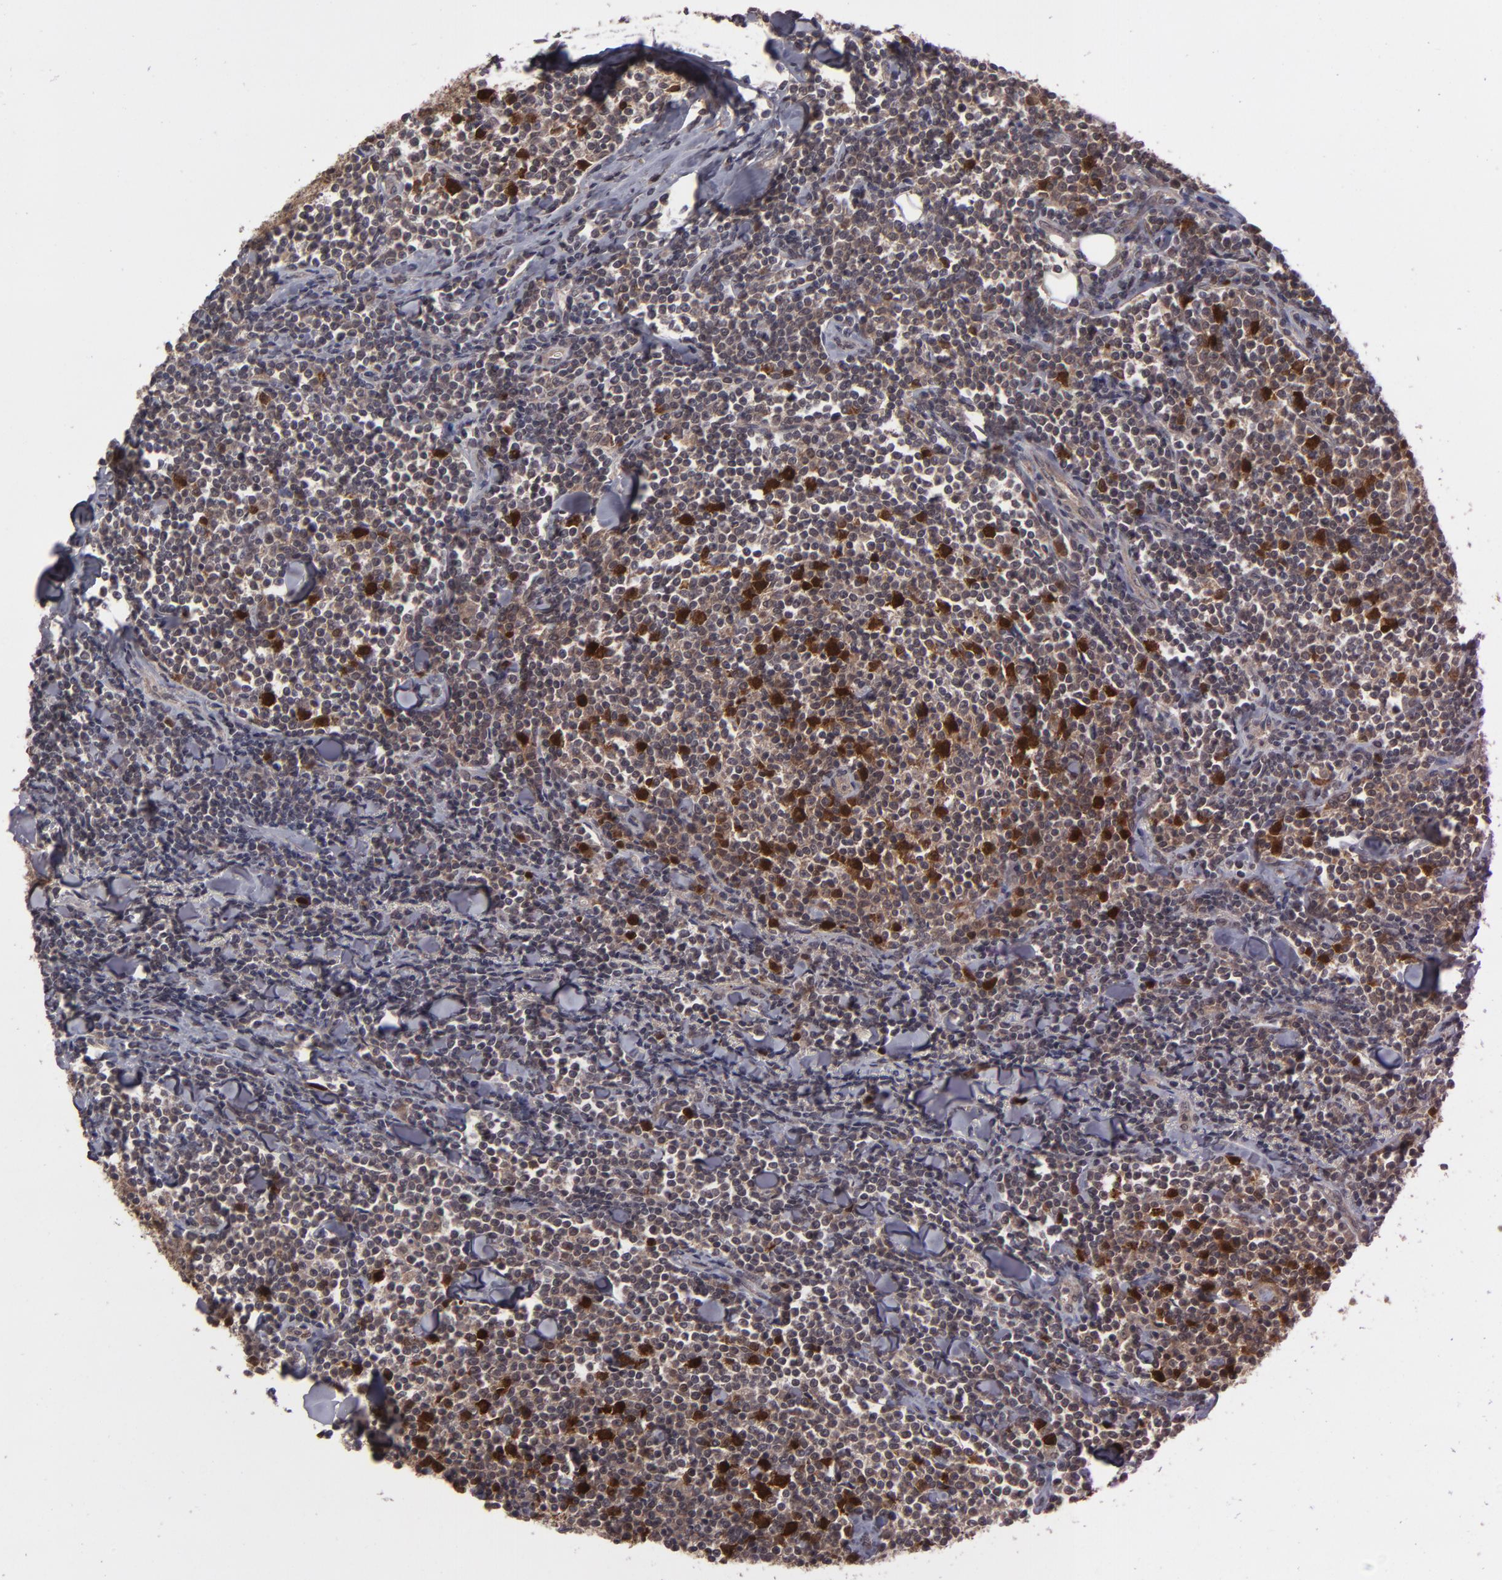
{"staining": {"intensity": "moderate", "quantity": ">75%", "location": "cytoplasmic/membranous,nuclear"}, "tissue": "lymphoma", "cell_type": "Tumor cells", "image_type": "cancer", "snomed": [{"axis": "morphology", "description": "Malignant lymphoma, non-Hodgkin's type, Low grade"}, {"axis": "topography", "description": "Soft tissue"}], "caption": "IHC of malignant lymphoma, non-Hodgkin's type (low-grade) demonstrates medium levels of moderate cytoplasmic/membranous and nuclear positivity in approximately >75% of tumor cells.", "gene": "TYMS", "patient": {"sex": "male", "age": 92}}